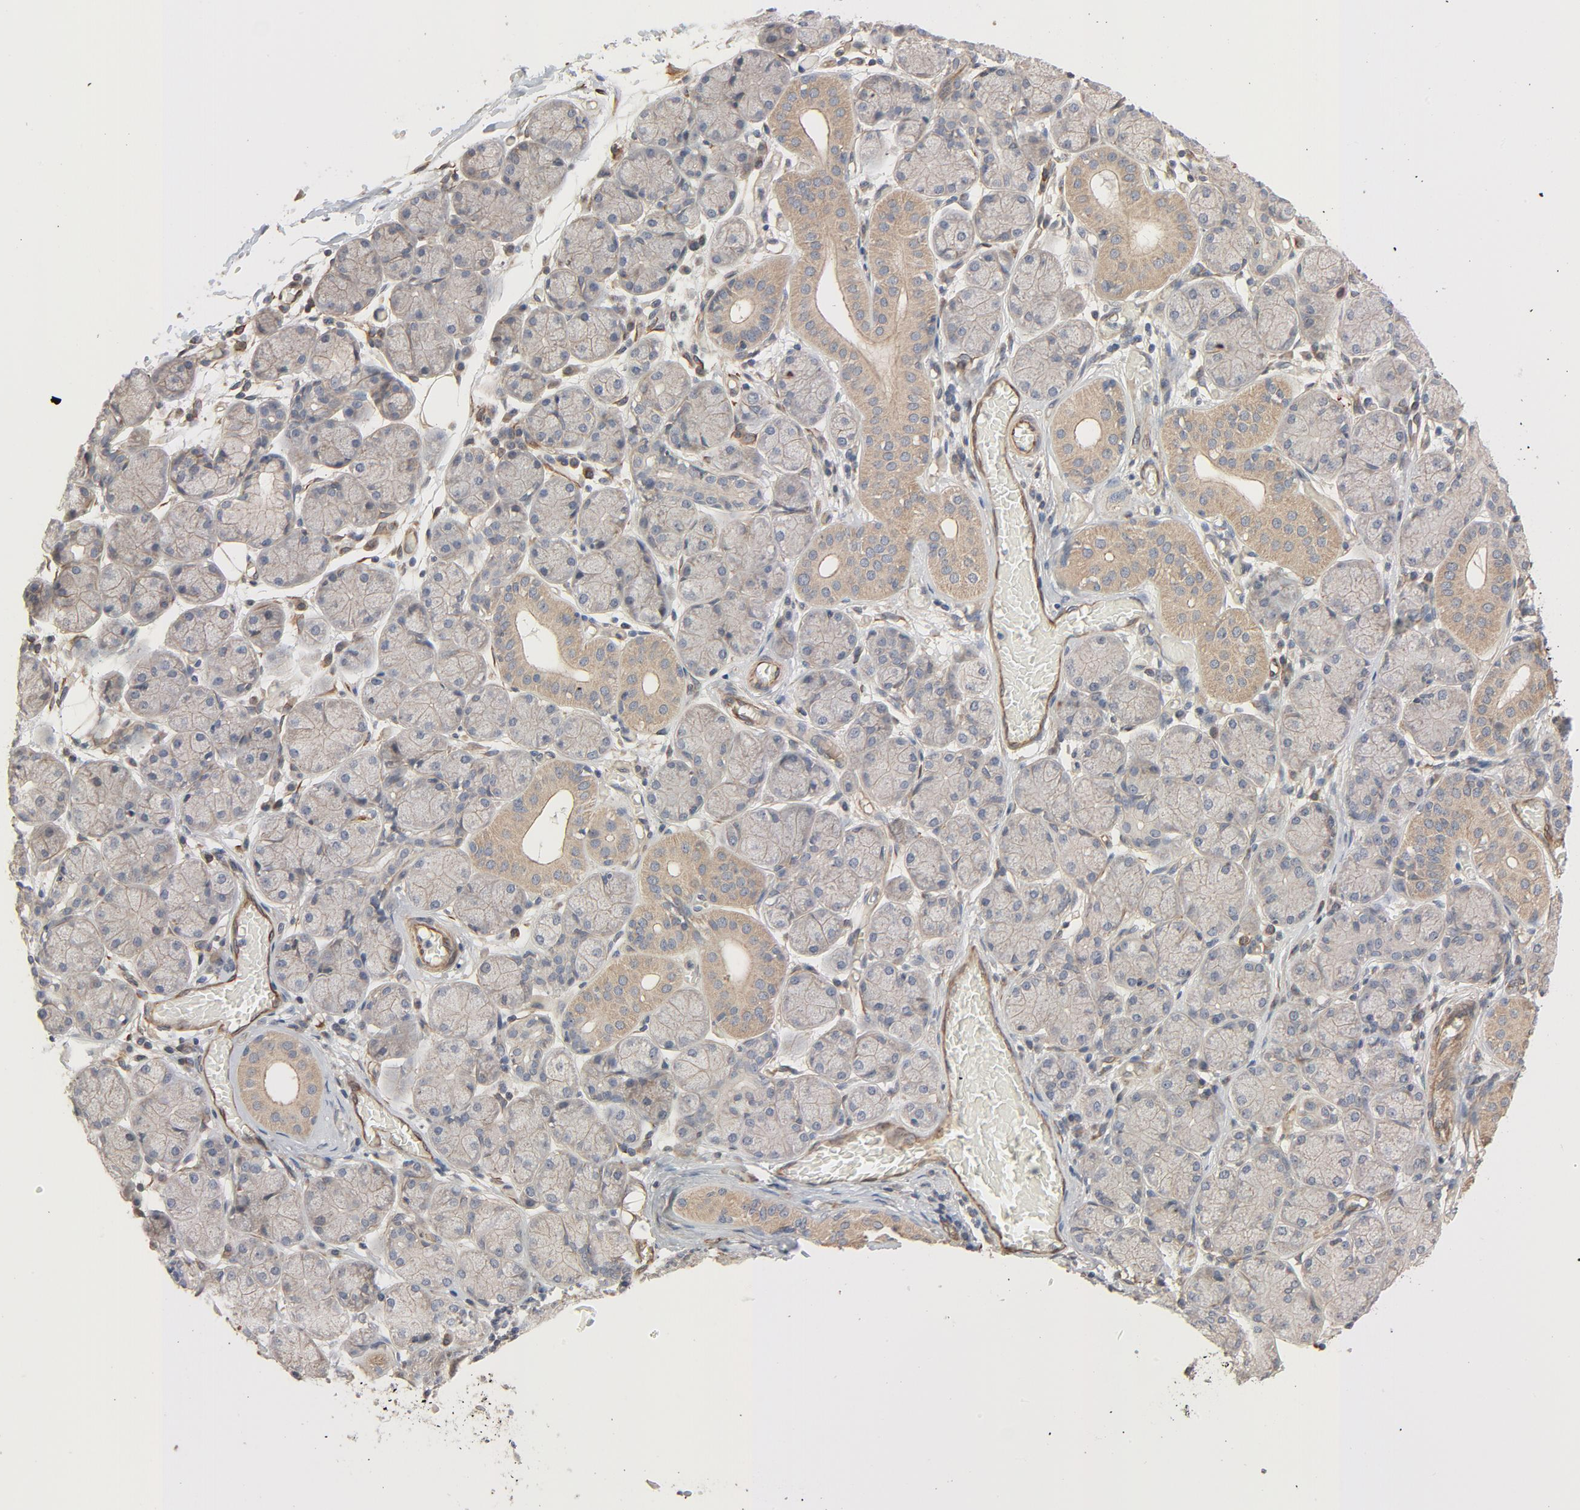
{"staining": {"intensity": "weak", "quantity": "25%-75%", "location": "cytoplasmic/membranous"}, "tissue": "salivary gland", "cell_type": "Glandular cells", "image_type": "normal", "snomed": [{"axis": "morphology", "description": "Normal tissue, NOS"}, {"axis": "topography", "description": "Salivary gland"}], "caption": "Human salivary gland stained with a brown dye shows weak cytoplasmic/membranous positive staining in approximately 25%-75% of glandular cells.", "gene": "TRIOBP", "patient": {"sex": "female", "age": 24}}